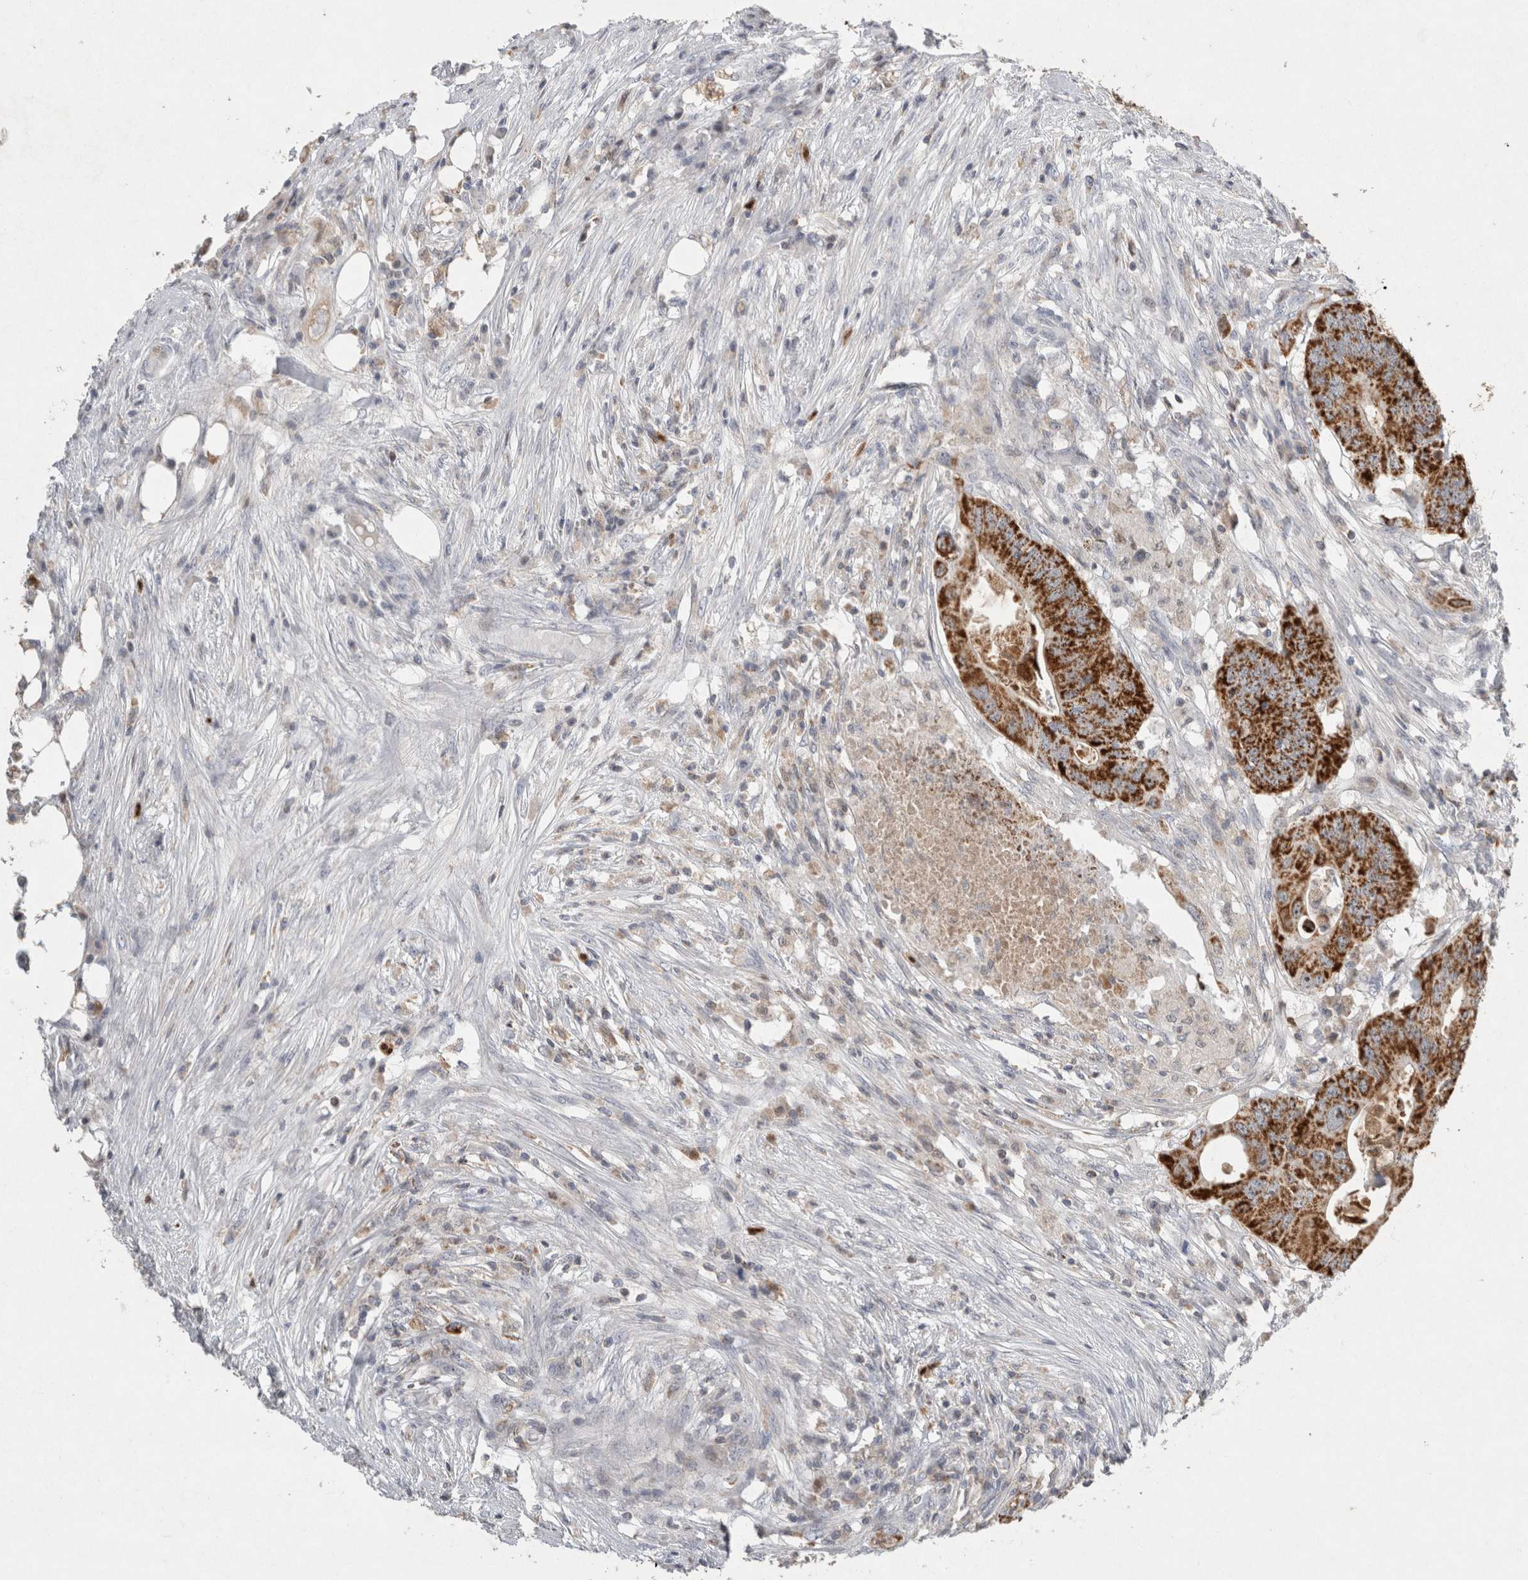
{"staining": {"intensity": "strong", "quantity": ">75%", "location": "cytoplasmic/membranous"}, "tissue": "colorectal cancer", "cell_type": "Tumor cells", "image_type": "cancer", "snomed": [{"axis": "morphology", "description": "Adenocarcinoma, NOS"}, {"axis": "topography", "description": "Colon"}], "caption": "Colorectal adenocarcinoma tissue reveals strong cytoplasmic/membranous expression in about >75% of tumor cells, visualized by immunohistochemistry.", "gene": "AGMAT", "patient": {"sex": "male", "age": 71}}